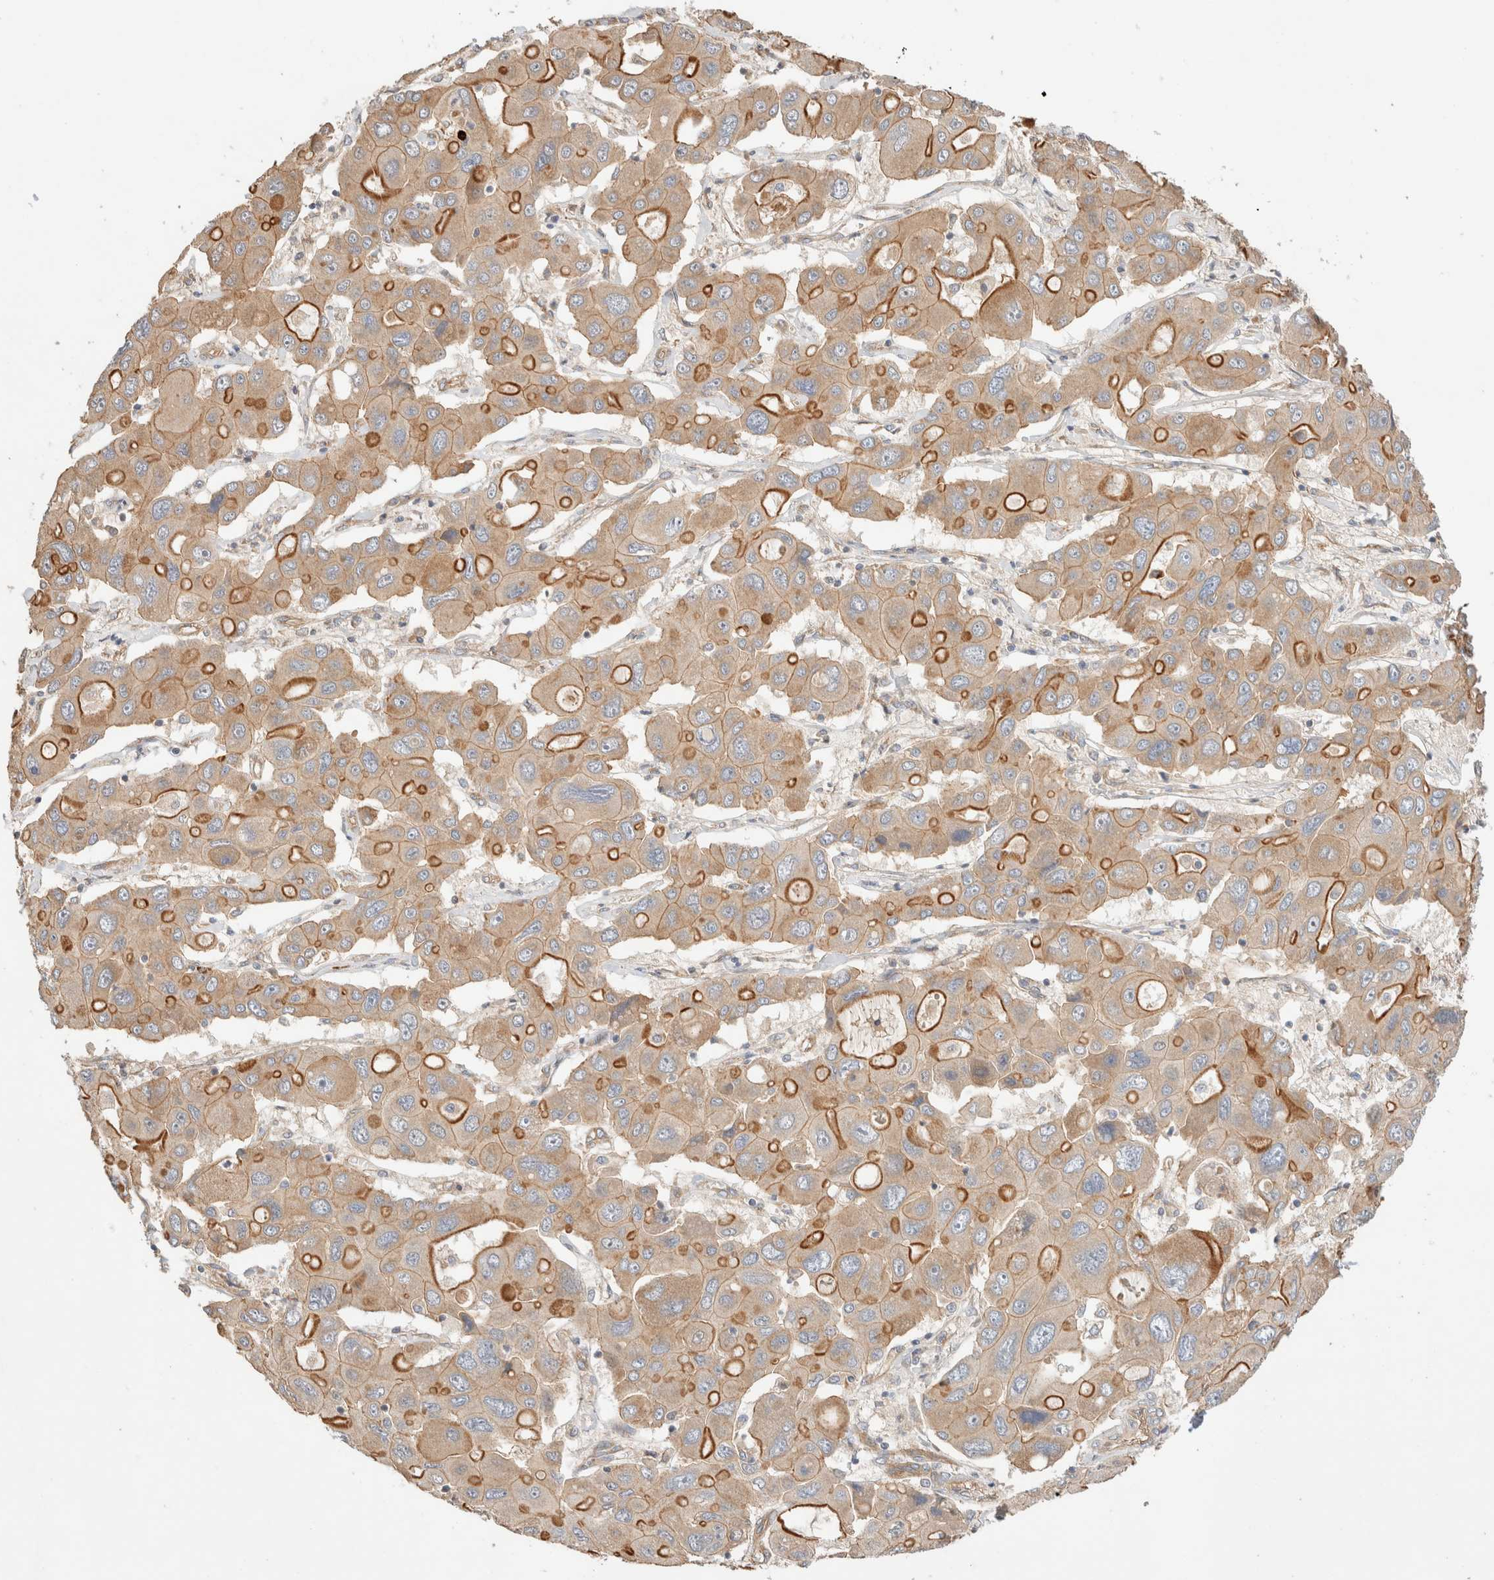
{"staining": {"intensity": "moderate", "quantity": ">75%", "location": "cytoplasmic/membranous"}, "tissue": "liver cancer", "cell_type": "Tumor cells", "image_type": "cancer", "snomed": [{"axis": "morphology", "description": "Cholangiocarcinoma"}, {"axis": "topography", "description": "Liver"}], "caption": "The image reveals staining of cholangiocarcinoma (liver), revealing moderate cytoplasmic/membranous protein staining (brown color) within tumor cells.", "gene": "B3GNTL1", "patient": {"sex": "male", "age": 67}}